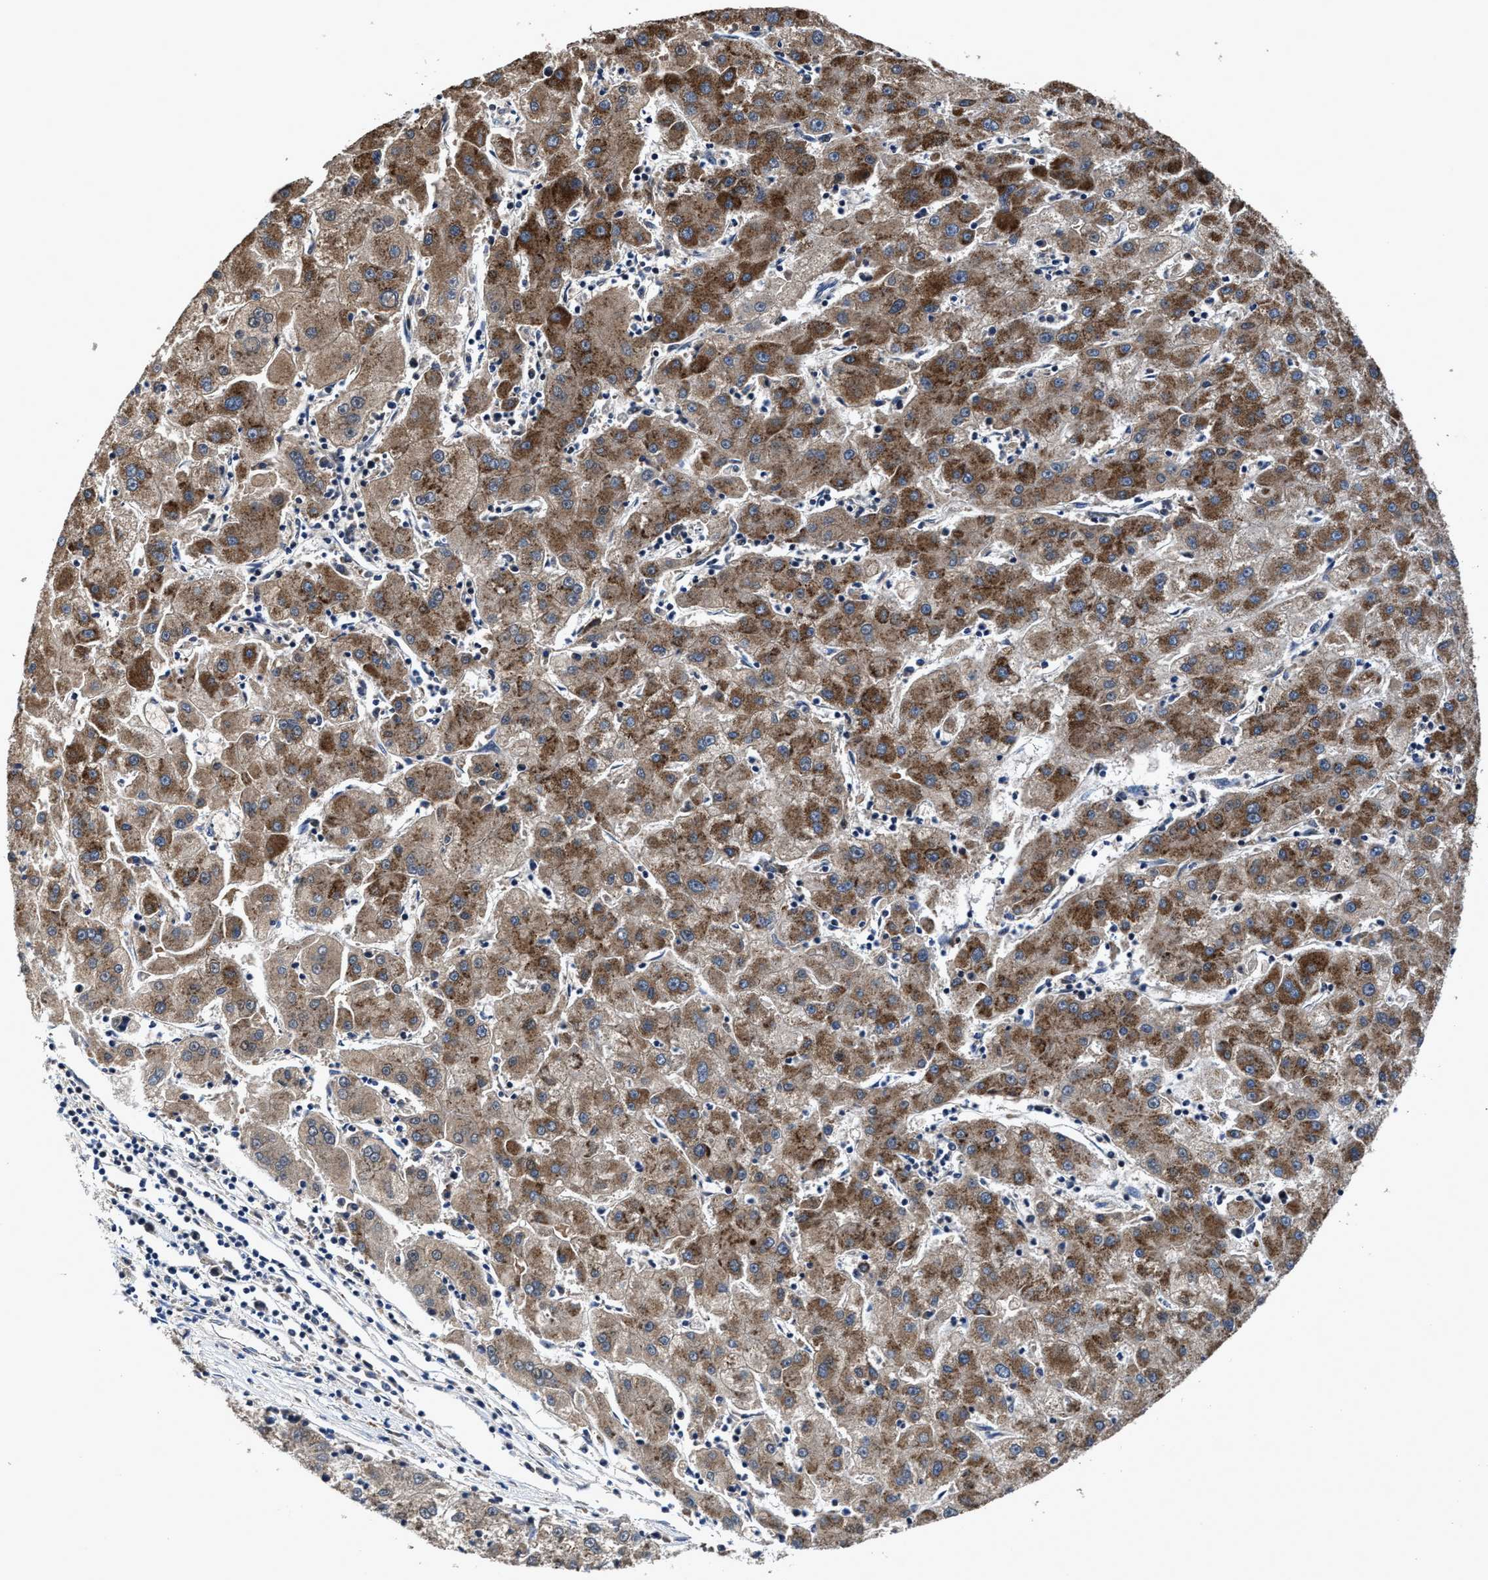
{"staining": {"intensity": "moderate", "quantity": ">75%", "location": "cytoplasmic/membranous"}, "tissue": "liver cancer", "cell_type": "Tumor cells", "image_type": "cancer", "snomed": [{"axis": "morphology", "description": "Carcinoma, Hepatocellular, NOS"}, {"axis": "topography", "description": "Liver"}], "caption": "Immunohistochemistry (DAB) staining of hepatocellular carcinoma (liver) displays moderate cytoplasmic/membranous protein expression in about >75% of tumor cells. The staining is performed using DAB brown chromogen to label protein expression. The nuclei are counter-stained blue using hematoxylin.", "gene": "RGS10", "patient": {"sex": "male", "age": 72}}